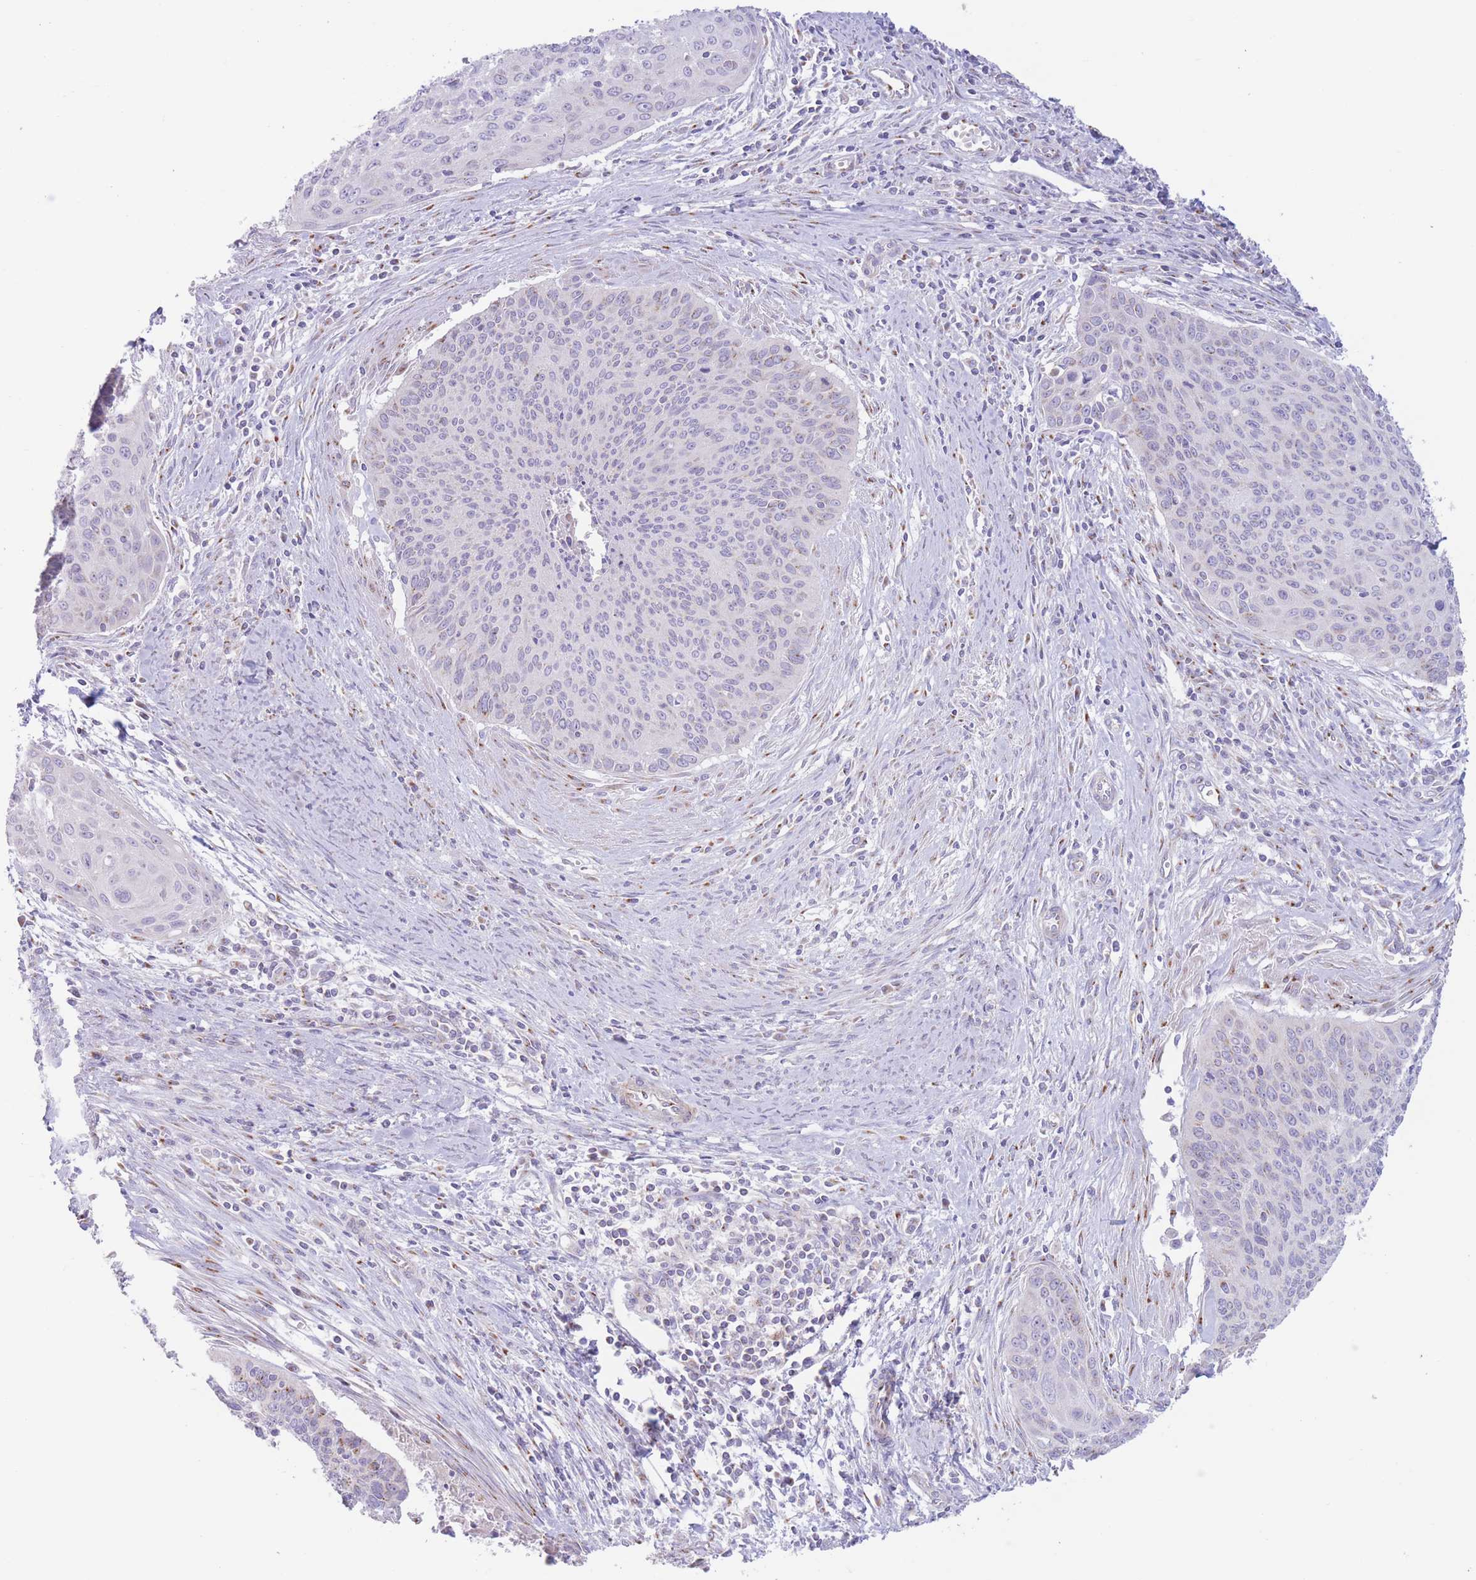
{"staining": {"intensity": "negative", "quantity": "none", "location": "none"}, "tissue": "cervical cancer", "cell_type": "Tumor cells", "image_type": "cancer", "snomed": [{"axis": "morphology", "description": "Squamous cell carcinoma, NOS"}, {"axis": "topography", "description": "Cervix"}], "caption": "A high-resolution histopathology image shows immunohistochemistry staining of cervical cancer, which exhibits no significant staining in tumor cells.", "gene": "MPND", "patient": {"sex": "female", "age": 55}}